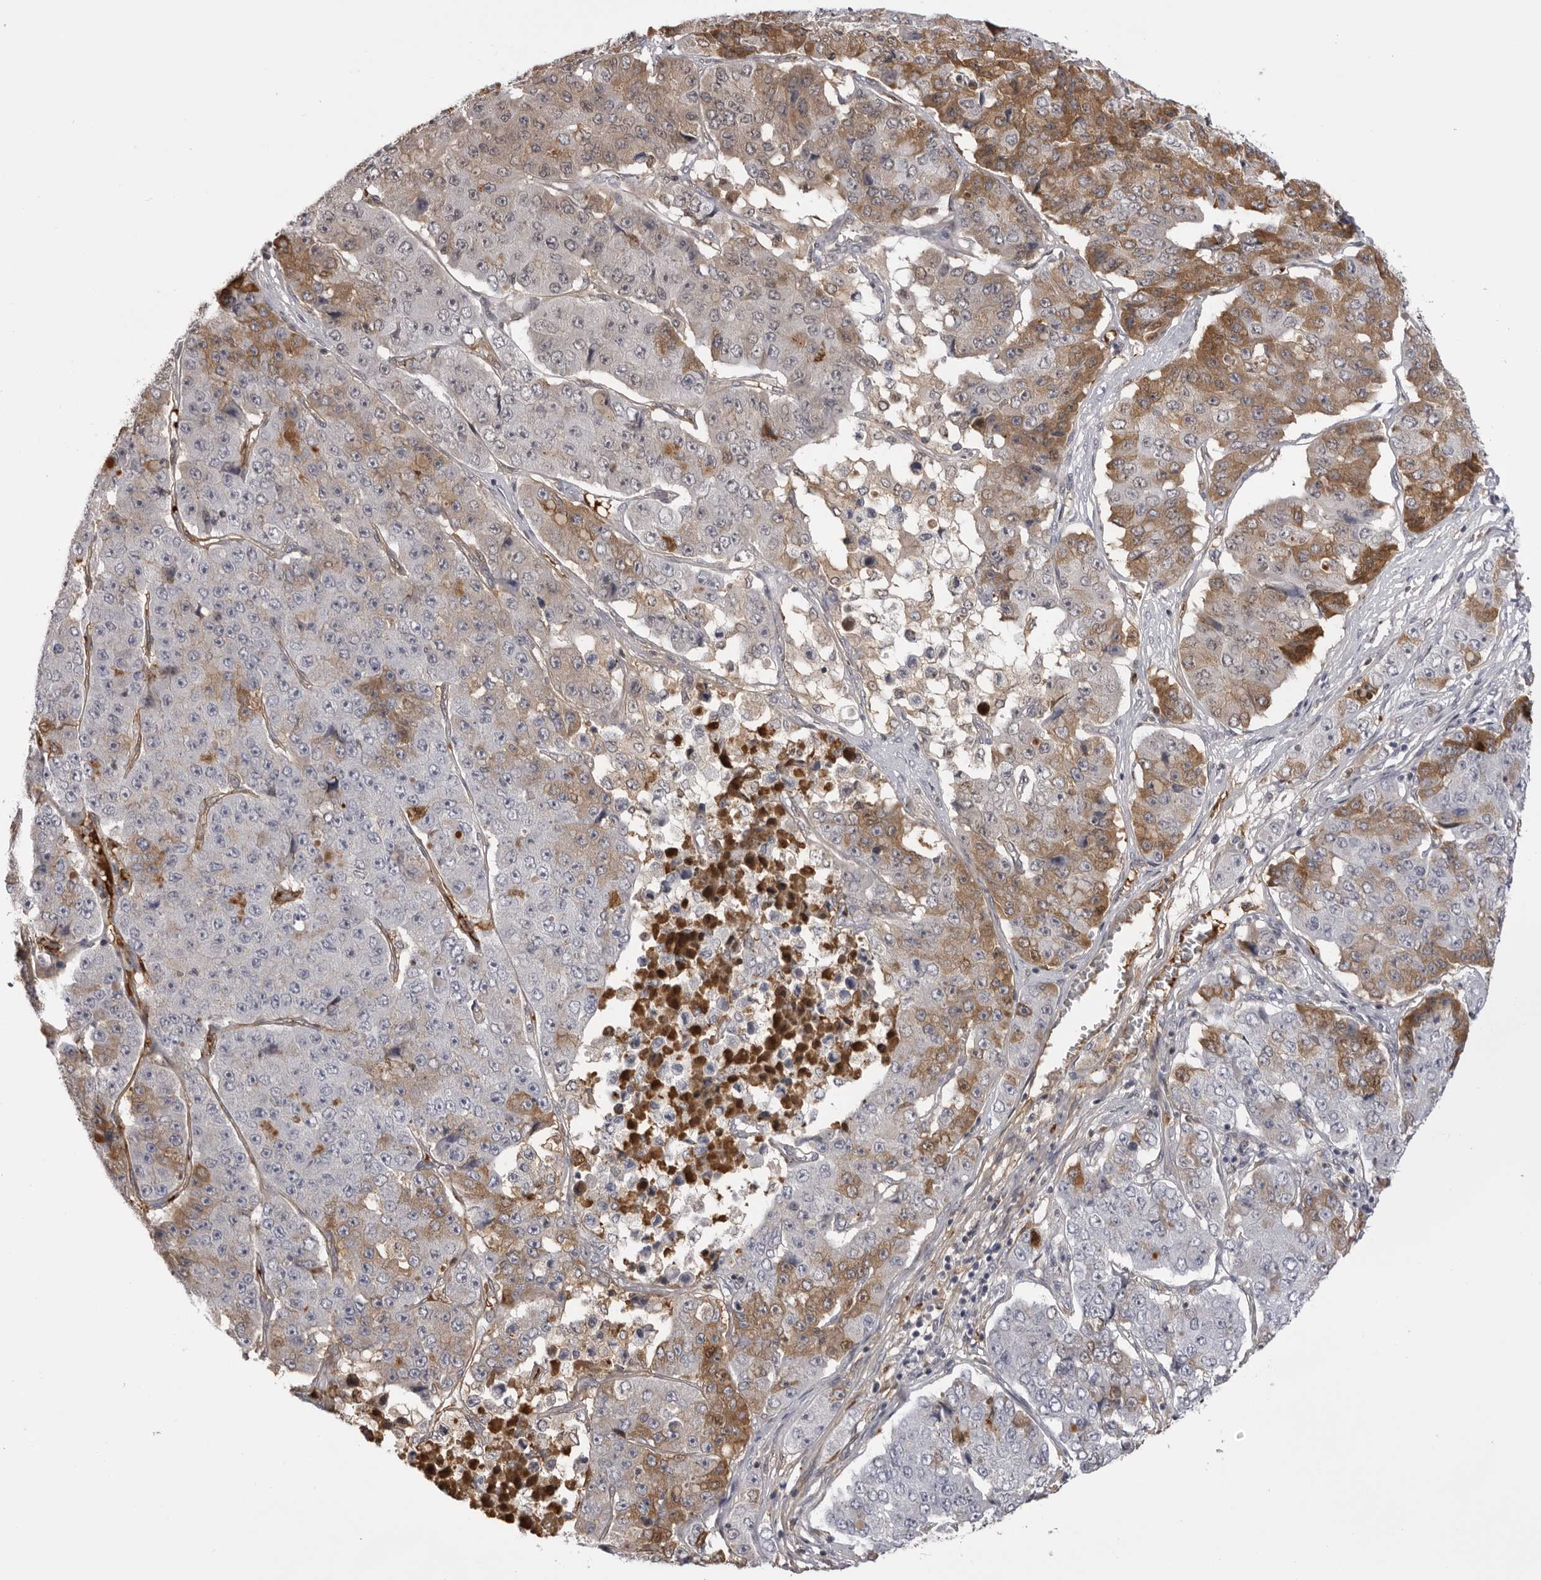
{"staining": {"intensity": "moderate", "quantity": "<25%", "location": "cytoplasmic/membranous"}, "tissue": "pancreatic cancer", "cell_type": "Tumor cells", "image_type": "cancer", "snomed": [{"axis": "morphology", "description": "Adenocarcinoma, NOS"}, {"axis": "topography", "description": "Pancreas"}], "caption": "Tumor cells exhibit low levels of moderate cytoplasmic/membranous positivity in about <25% of cells in human adenocarcinoma (pancreatic).", "gene": "PLEKHF2", "patient": {"sex": "male", "age": 50}}